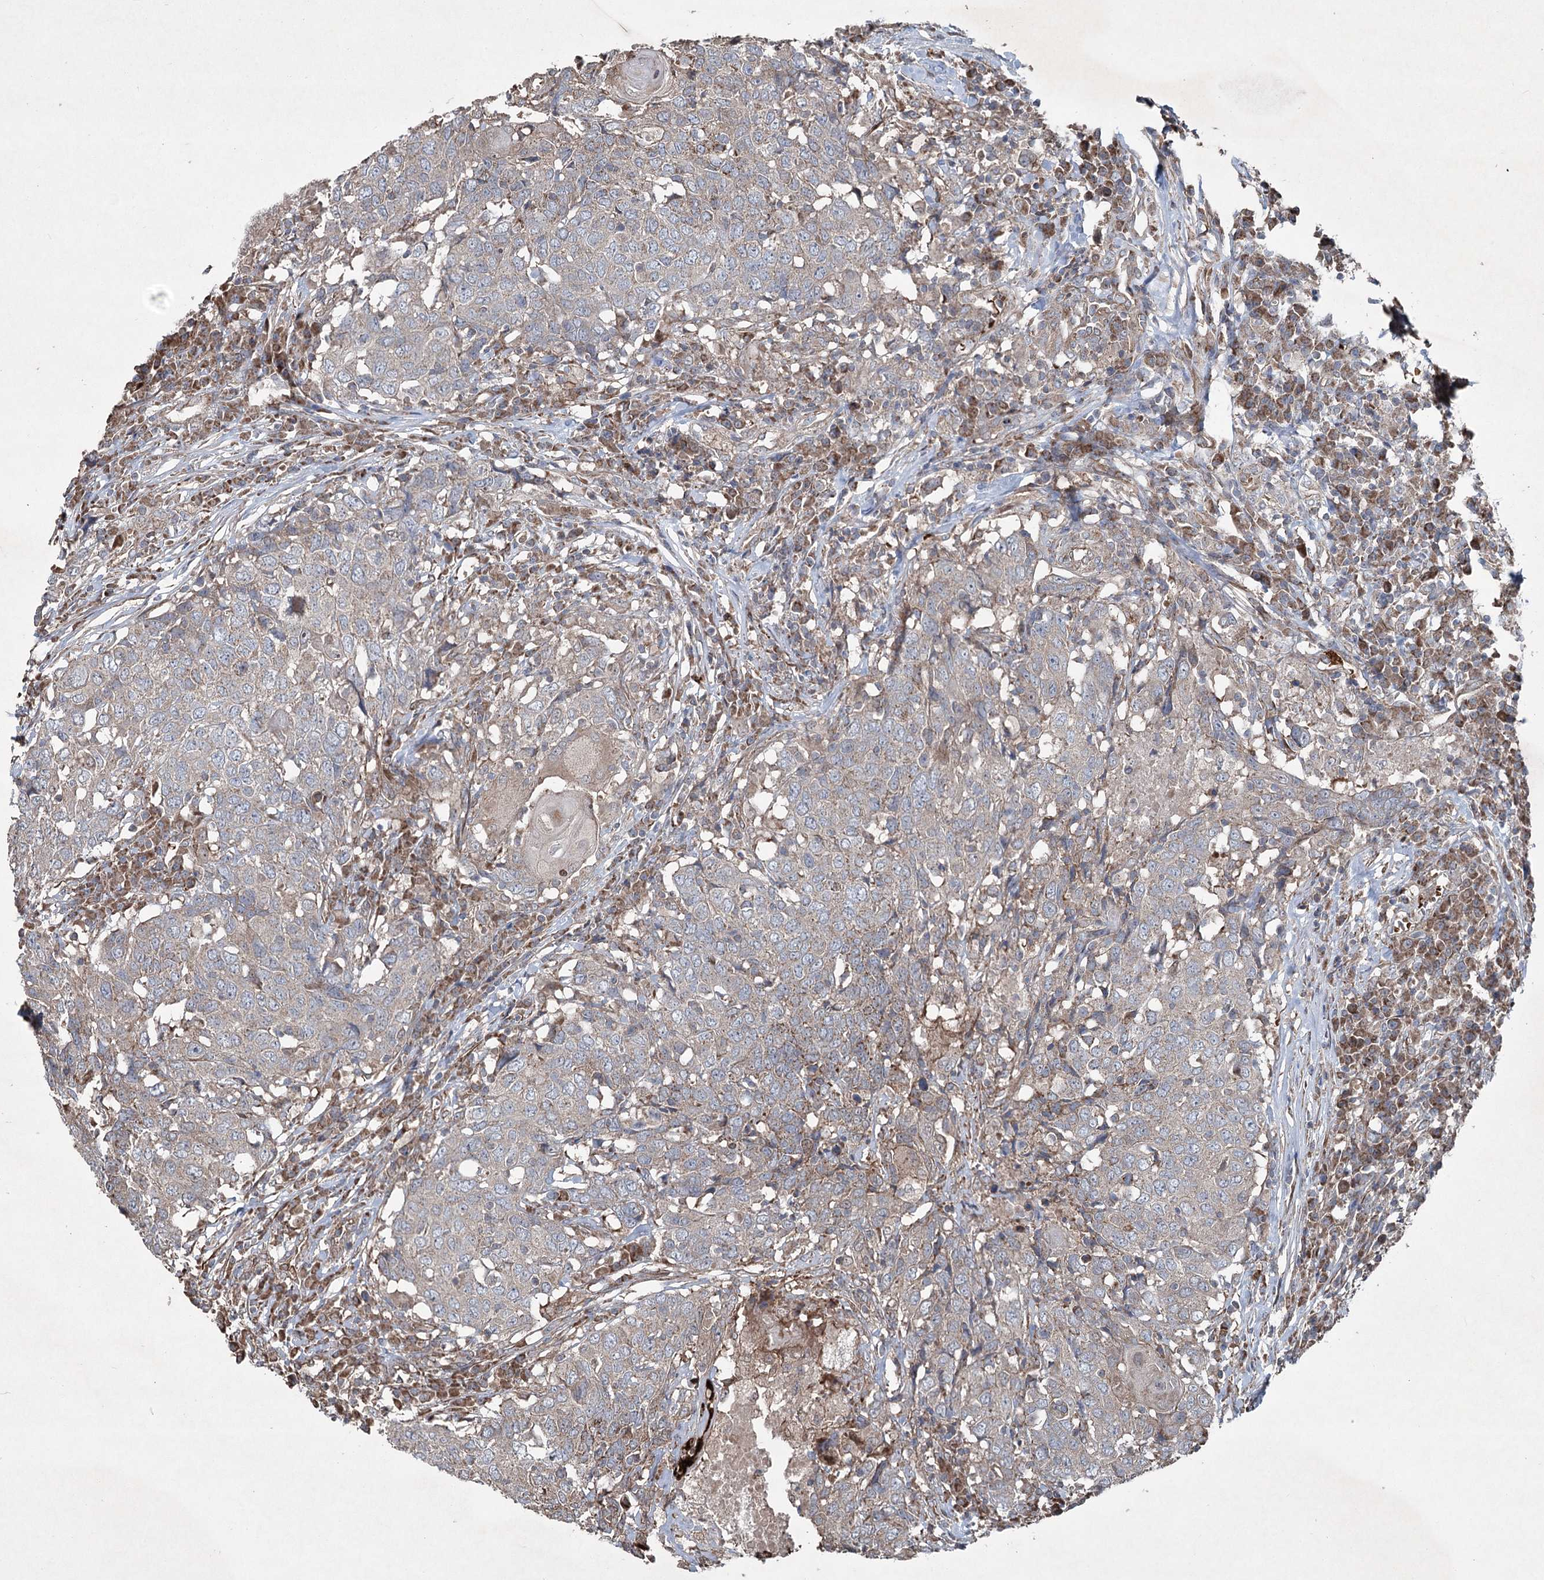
{"staining": {"intensity": "moderate", "quantity": "<25%", "location": "cytoplasmic/membranous"}, "tissue": "head and neck cancer", "cell_type": "Tumor cells", "image_type": "cancer", "snomed": [{"axis": "morphology", "description": "Squamous cell carcinoma, NOS"}, {"axis": "topography", "description": "Head-Neck"}], "caption": "About <25% of tumor cells in human head and neck cancer (squamous cell carcinoma) show moderate cytoplasmic/membranous protein expression as visualized by brown immunohistochemical staining.", "gene": "SERINC5", "patient": {"sex": "male", "age": 66}}